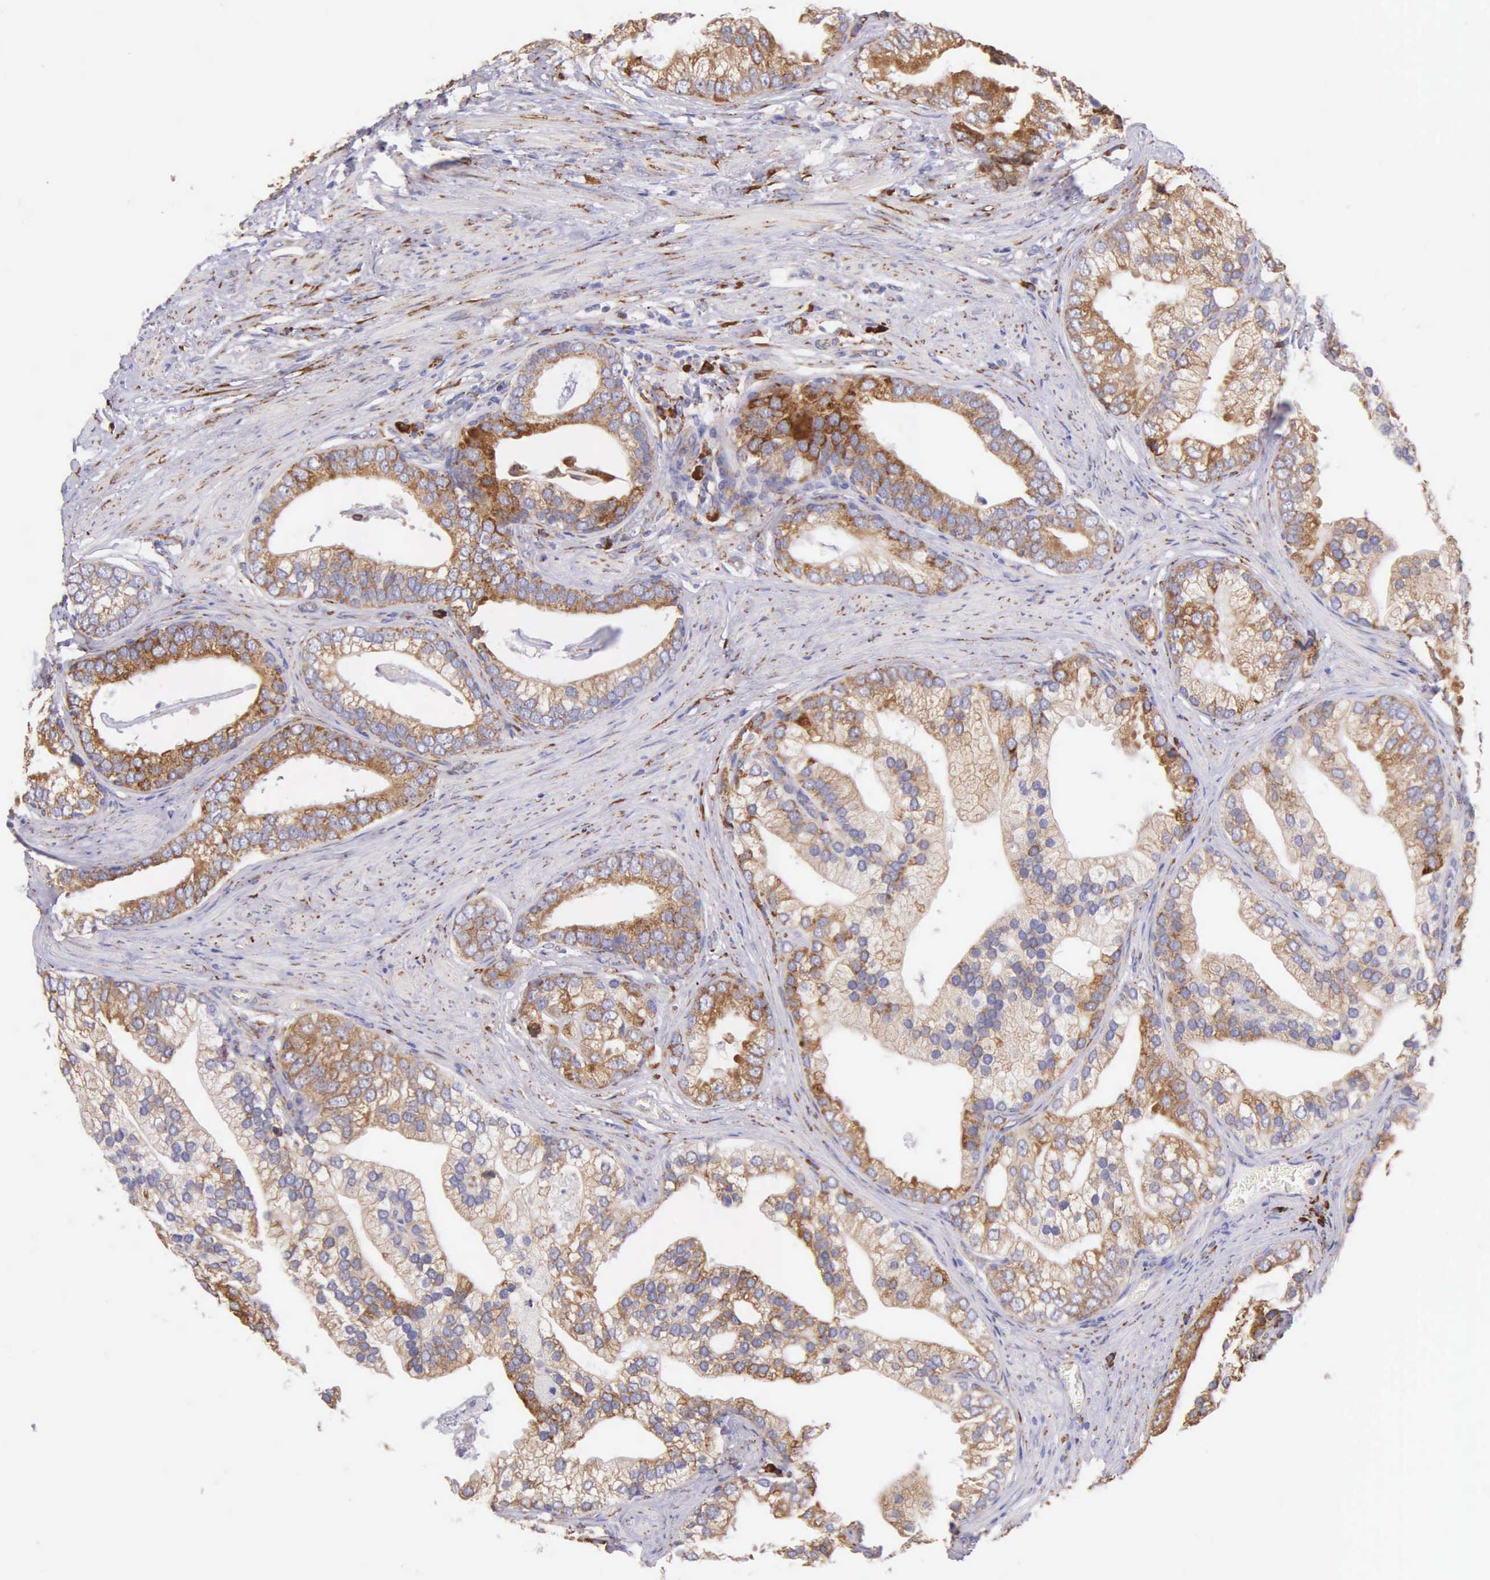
{"staining": {"intensity": "moderate", "quantity": ">75%", "location": "cytoplasmic/membranous"}, "tissue": "prostate cancer", "cell_type": "Tumor cells", "image_type": "cancer", "snomed": [{"axis": "morphology", "description": "Adenocarcinoma, Medium grade"}, {"axis": "topography", "description": "Prostate"}], "caption": "Protein analysis of prostate adenocarcinoma (medium-grade) tissue shows moderate cytoplasmic/membranous expression in approximately >75% of tumor cells. The protein of interest is stained brown, and the nuclei are stained in blue (DAB (3,3'-diaminobenzidine) IHC with brightfield microscopy, high magnification).", "gene": "CKAP4", "patient": {"sex": "male", "age": 65}}